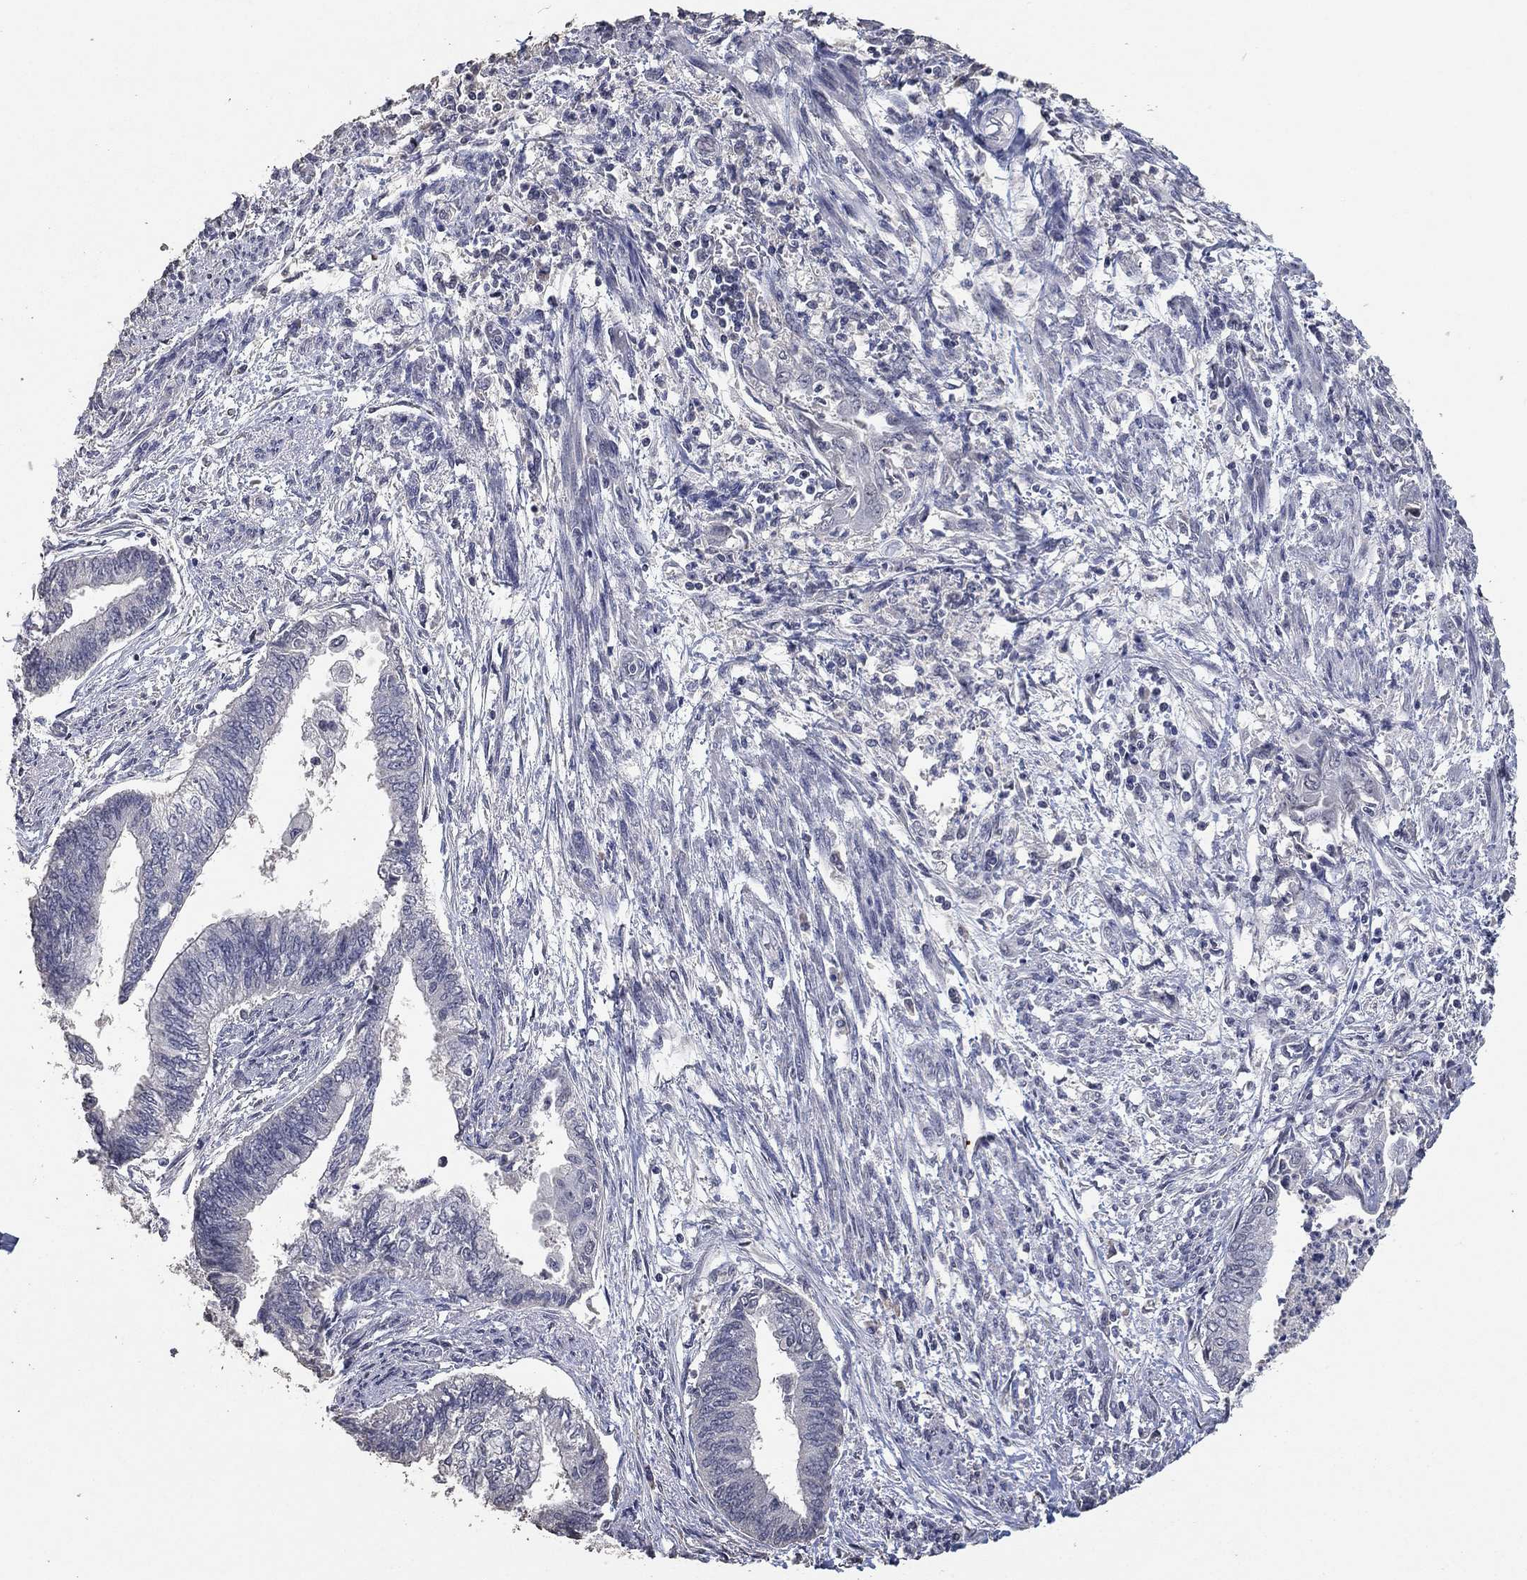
{"staining": {"intensity": "negative", "quantity": "none", "location": "none"}, "tissue": "endometrial cancer", "cell_type": "Tumor cells", "image_type": "cancer", "snomed": [{"axis": "morphology", "description": "Adenocarcinoma, NOS"}, {"axis": "topography", "description": "Endometrium"}], "caption": "Immunohistochemistry (IHC) photomicrograph of neoplastic tissue: human endometrial cancer (adenocarcinoma) stained with DAB demonstrates no significant protein positivity in tumor cells. (DAB immunohistochemistry, high magnification).", "gene": "DSG1", "patient": {"sex": "female", "age": 65}}